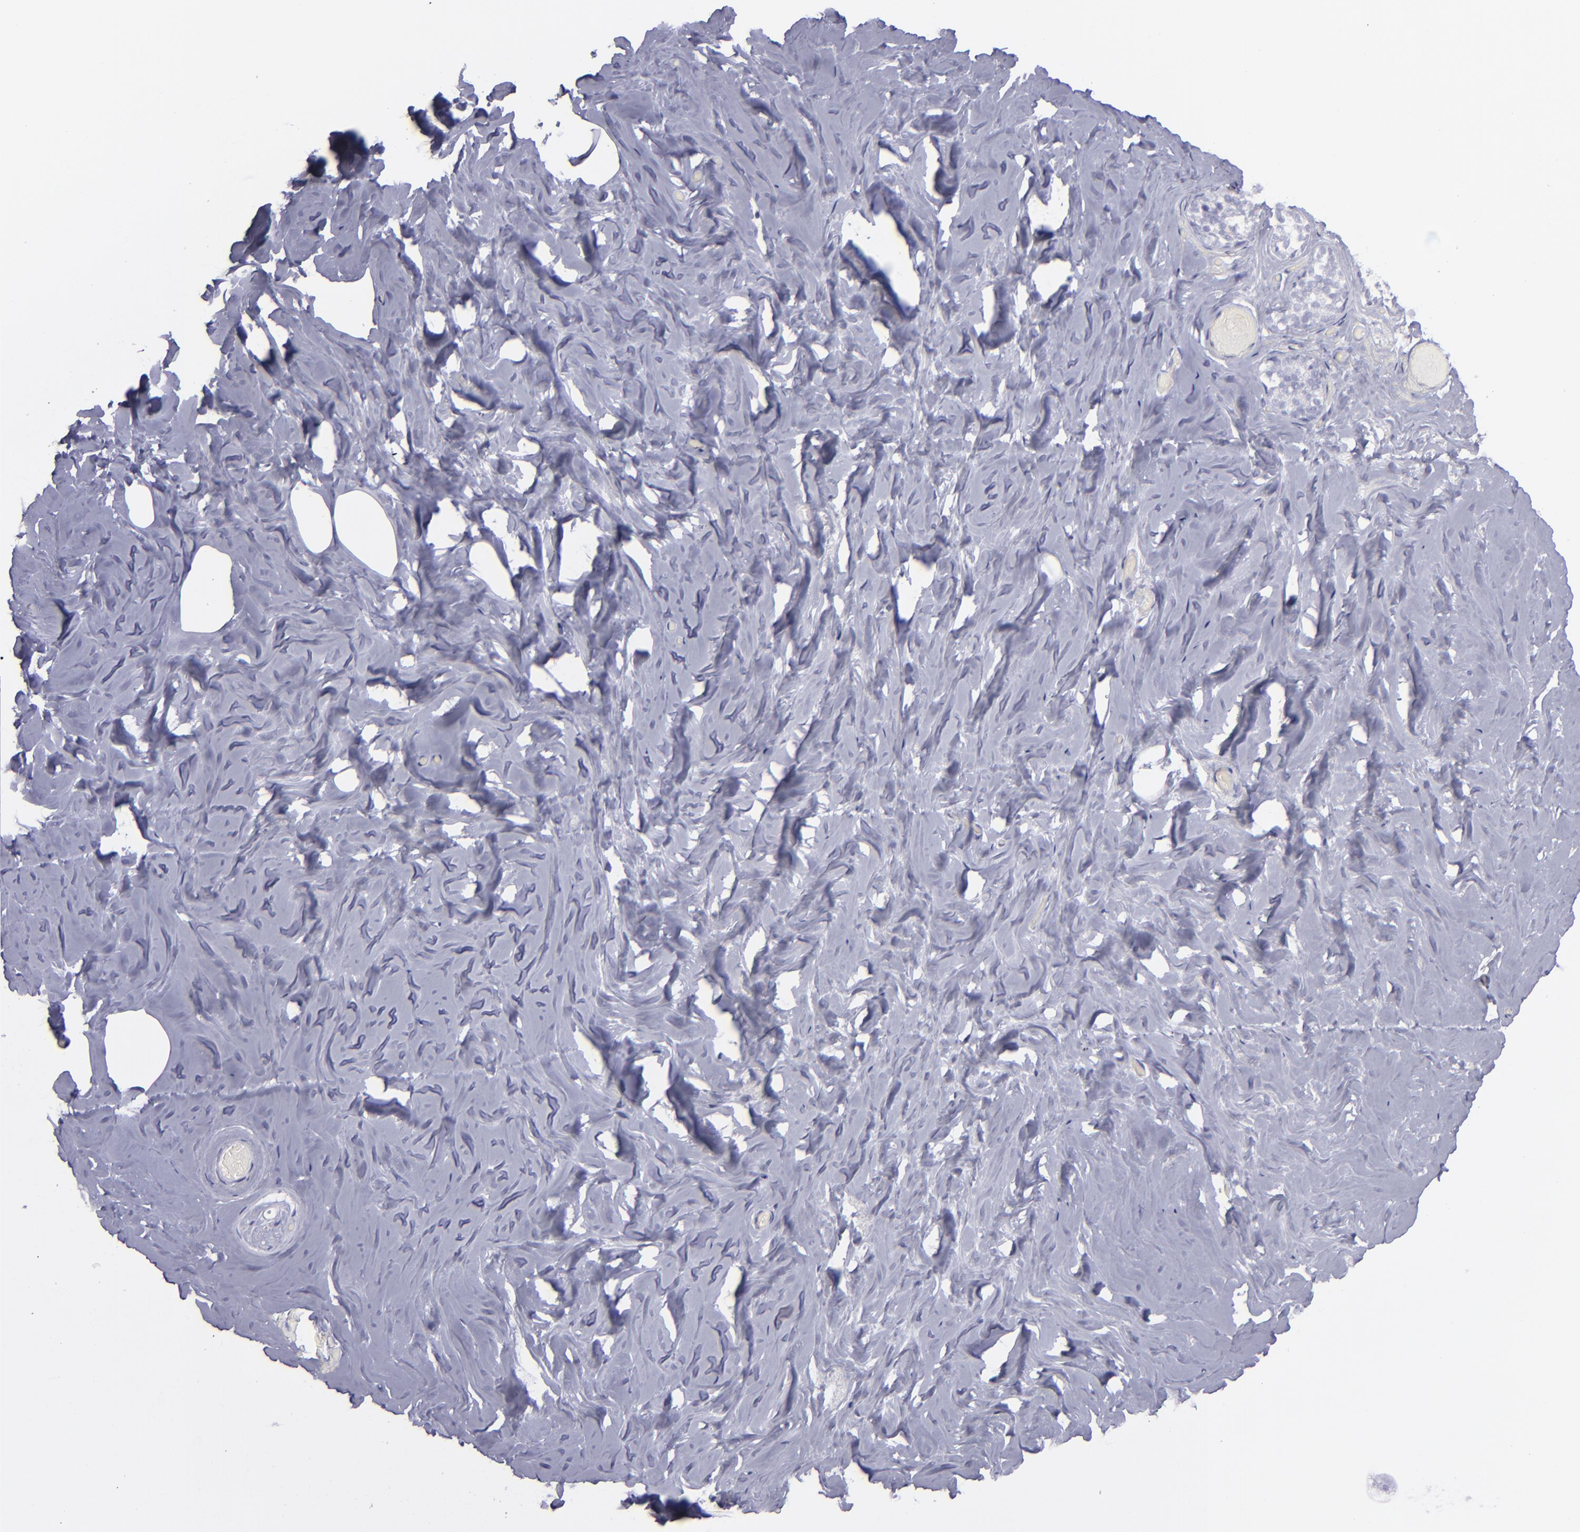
{"staining": {"intensity": "negative", "quantity": "none", "location": "none"}, "tissue": "breast", "cell_type": "Adipocytes", "image_type": "normal", "snomed": [{"axis": "morphology", "description": "Normal tissue, NOS"}, {"axis": "topography", "description": "Breast"}], "caption": "A histopathology image of breast stained for a protein displays no brown staining in adipocytes.", "gene": "BSG", "patient": {"sex": "female", "age": 75}}